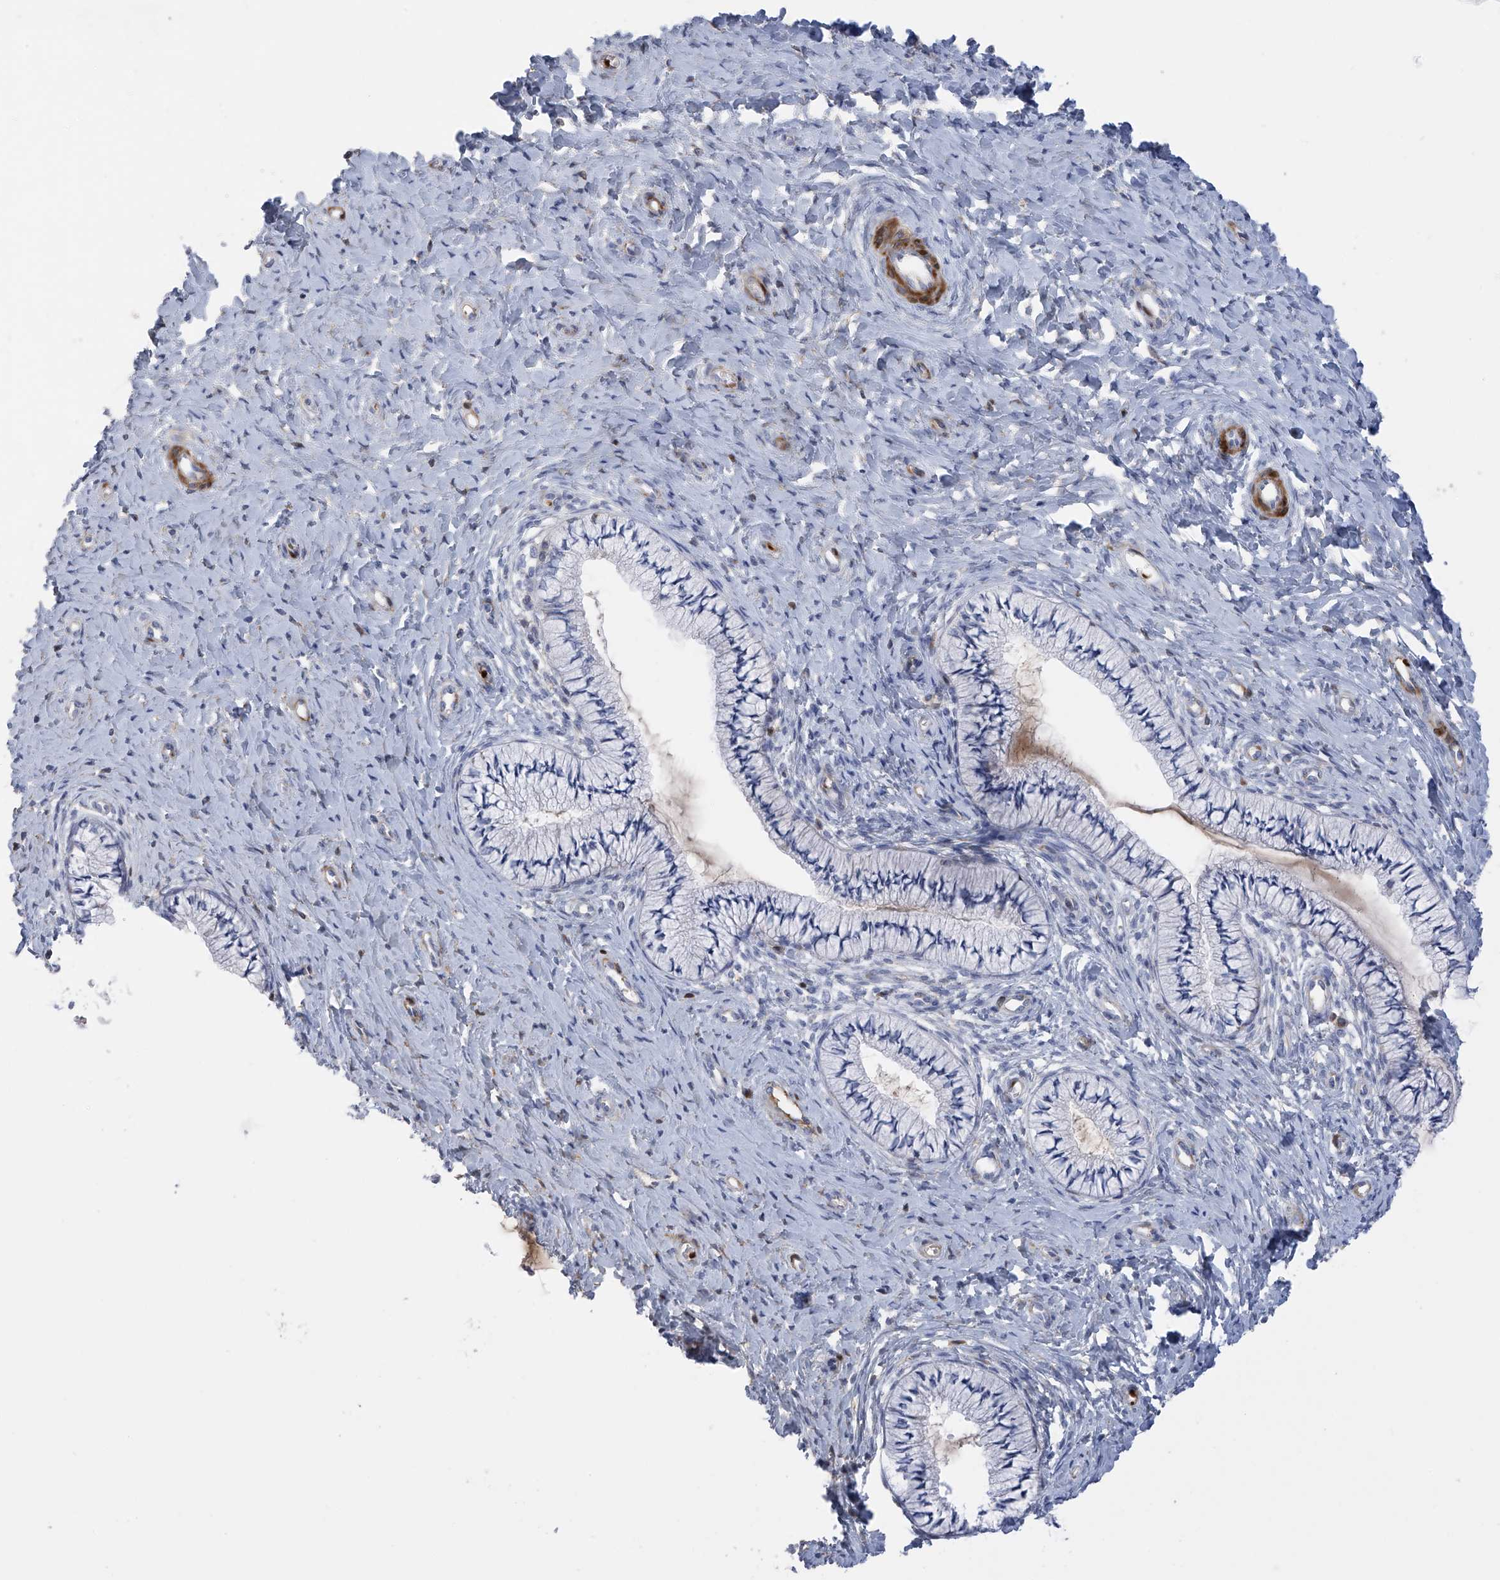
{"staining": {"intensity": "negative", "quantity": "none", "location": "none"}, "tissue": "cervix", "cell_type": "Glandular cells", "image_type": "normal", "snomed": [{"axis": "morphology", "description": "Normal tissue, NOS"}, {"axis": "topography", "description": "Cervix"}], "caption": "This is a photomicrograph of immunohistochemistry (IHC) staining of benign cervix, which shows no positivity in glandular cells. The staining is performed using DAB brown chromogen with nuclei counter-stained in using hematoxylin.", "gene": "SLCO4A1", "patient": {"sex": "female", "age": 36}}